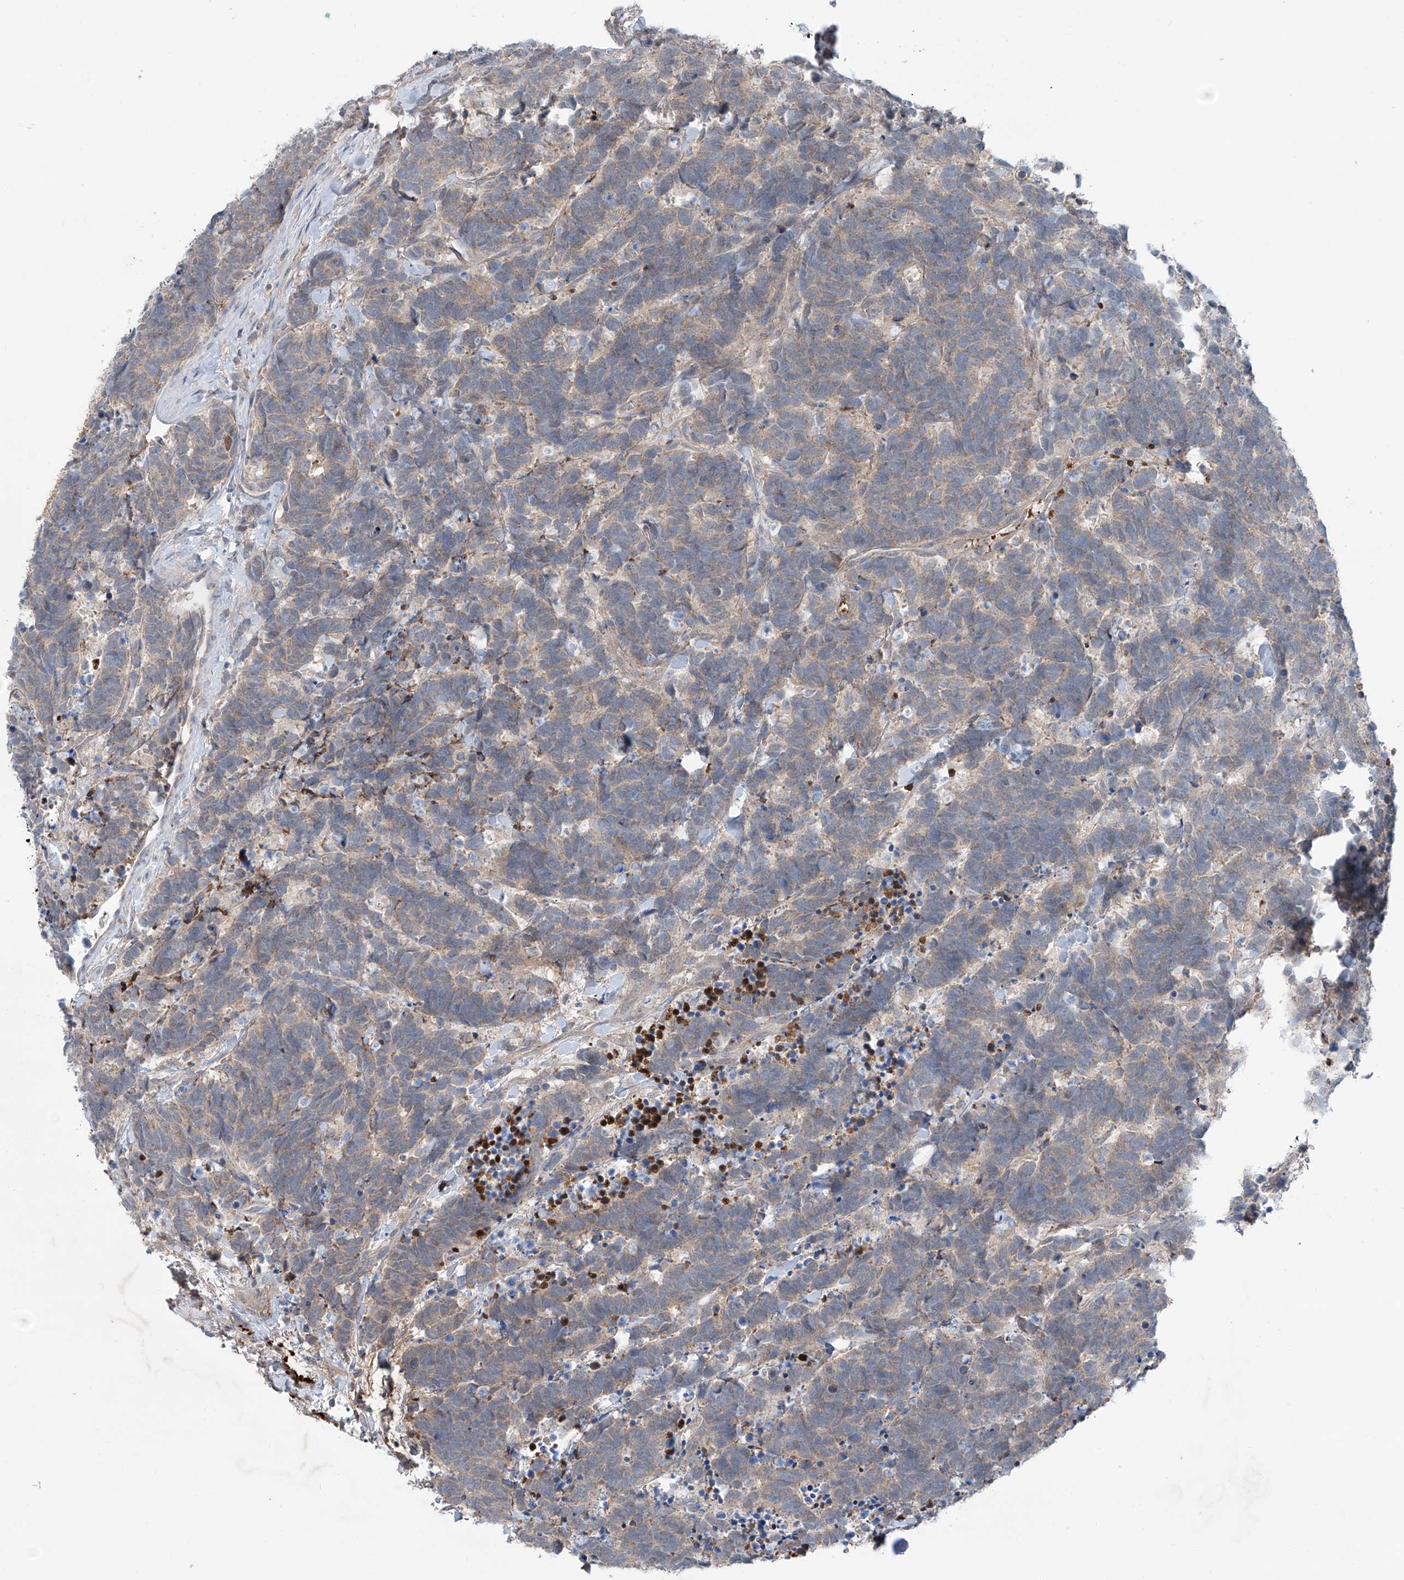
{"staining": {"intensity": "weak", "quantity": "25%-75%", "location": "cytoplasmic/membranous"}, "tissue": "carcinoid", "cell_type": "Tumor cells", "image_type": "cancer", "snomed": [{"axis": "morphology", "description": "Carcinoma, NOS"}, {"axis": "morphology", "description": "Carcinoid, malignant, NOS"}, {"axis": "topography", "description": "Urinary bladder"}], "caption": "A micrograph showing weak cytoplasmic/membranous staining in approximately 25%-75% of tumor cells in carcinoid, as visualized by brown immunohistochemical staining.", "gene": "SIX4", "patient": {"sex": "male", "age": 57}}